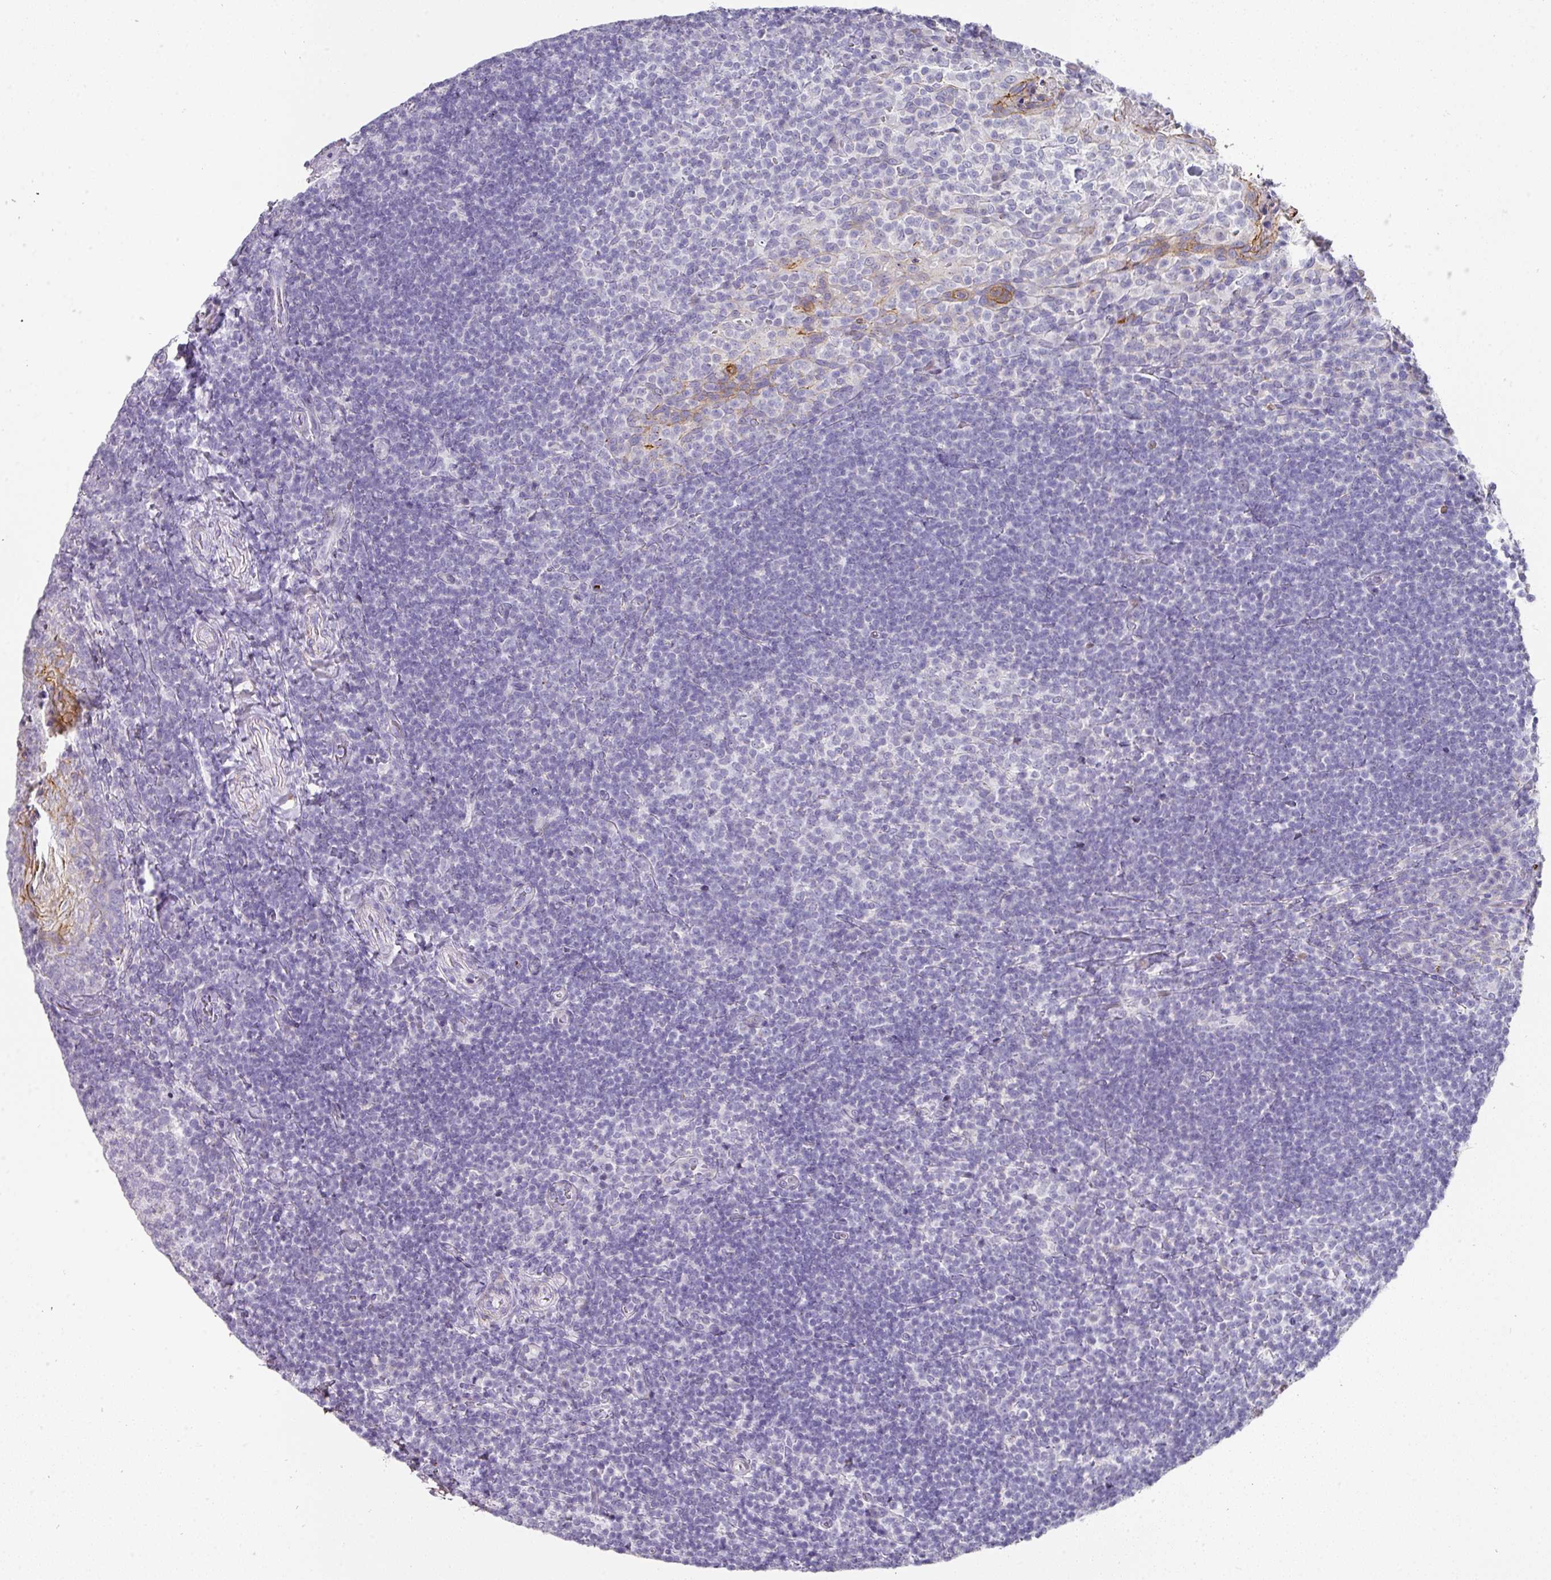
{"staining": {"intensity": "moderate", "quantity": "<25%", "location": "cytoplasmic/membranous"}, "tissue": "tonsil", "cell_type": "Germinal center cells", "image_type": "normal", "snomed": [{"axis": "morphology", "description": "Normal tissue, NOS"}, {"axis": "topography", "description": "Tonsil"}], "caption": "Tonsil was stained to show a protein in brown. There is low levels of moderate cytoplasmic/membranous staining in approximately <25% of germinal center cells. The staining is performed using DAB (3,3'-diaminobenzidine) brown chromogen to label protein expression. The nuclei are counter-stained blue using hematoxylin.", "gene": "ANKRD29", "patient": {"sex": "female", "age": 10}}